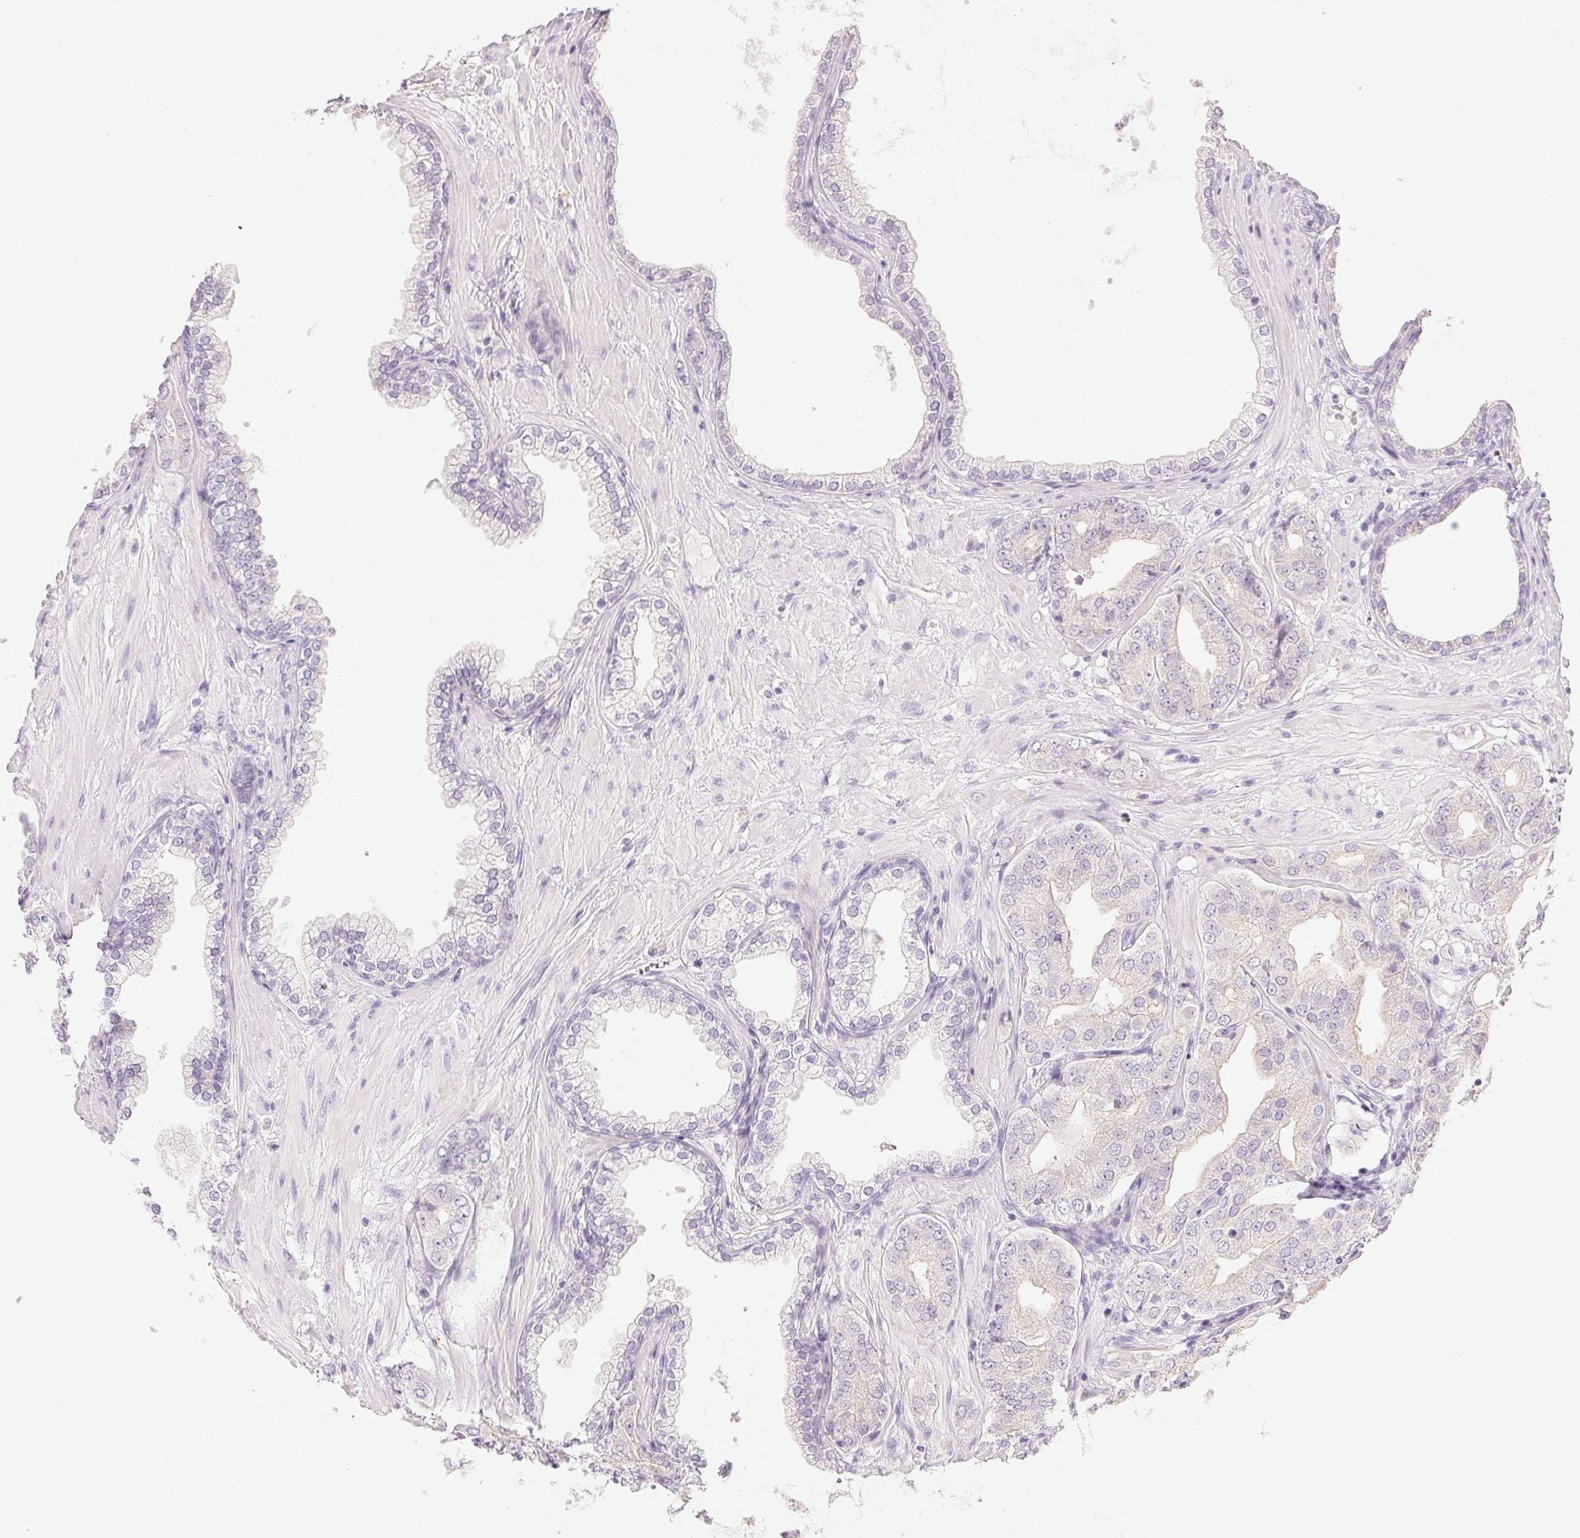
{"staining": {"intensity": "negative", "quantity": "none", "location": "none"}, "tissue": "prostate cancer", "cell_type": "Tumor cells", "image_type": "cancer", "snomed": [{"axis": "morphology", "description": "Adenocarcinoma, Low grade"}, {"axis": "topography", "description": "Prostate"}], "caption": "Immunohistochemistry of human prostate adenocarcinoma (low-grade) demonstrates no staining in tumor cells.", "gene": "SFTPD", "patient": {"sex": "male", "age": 60}}